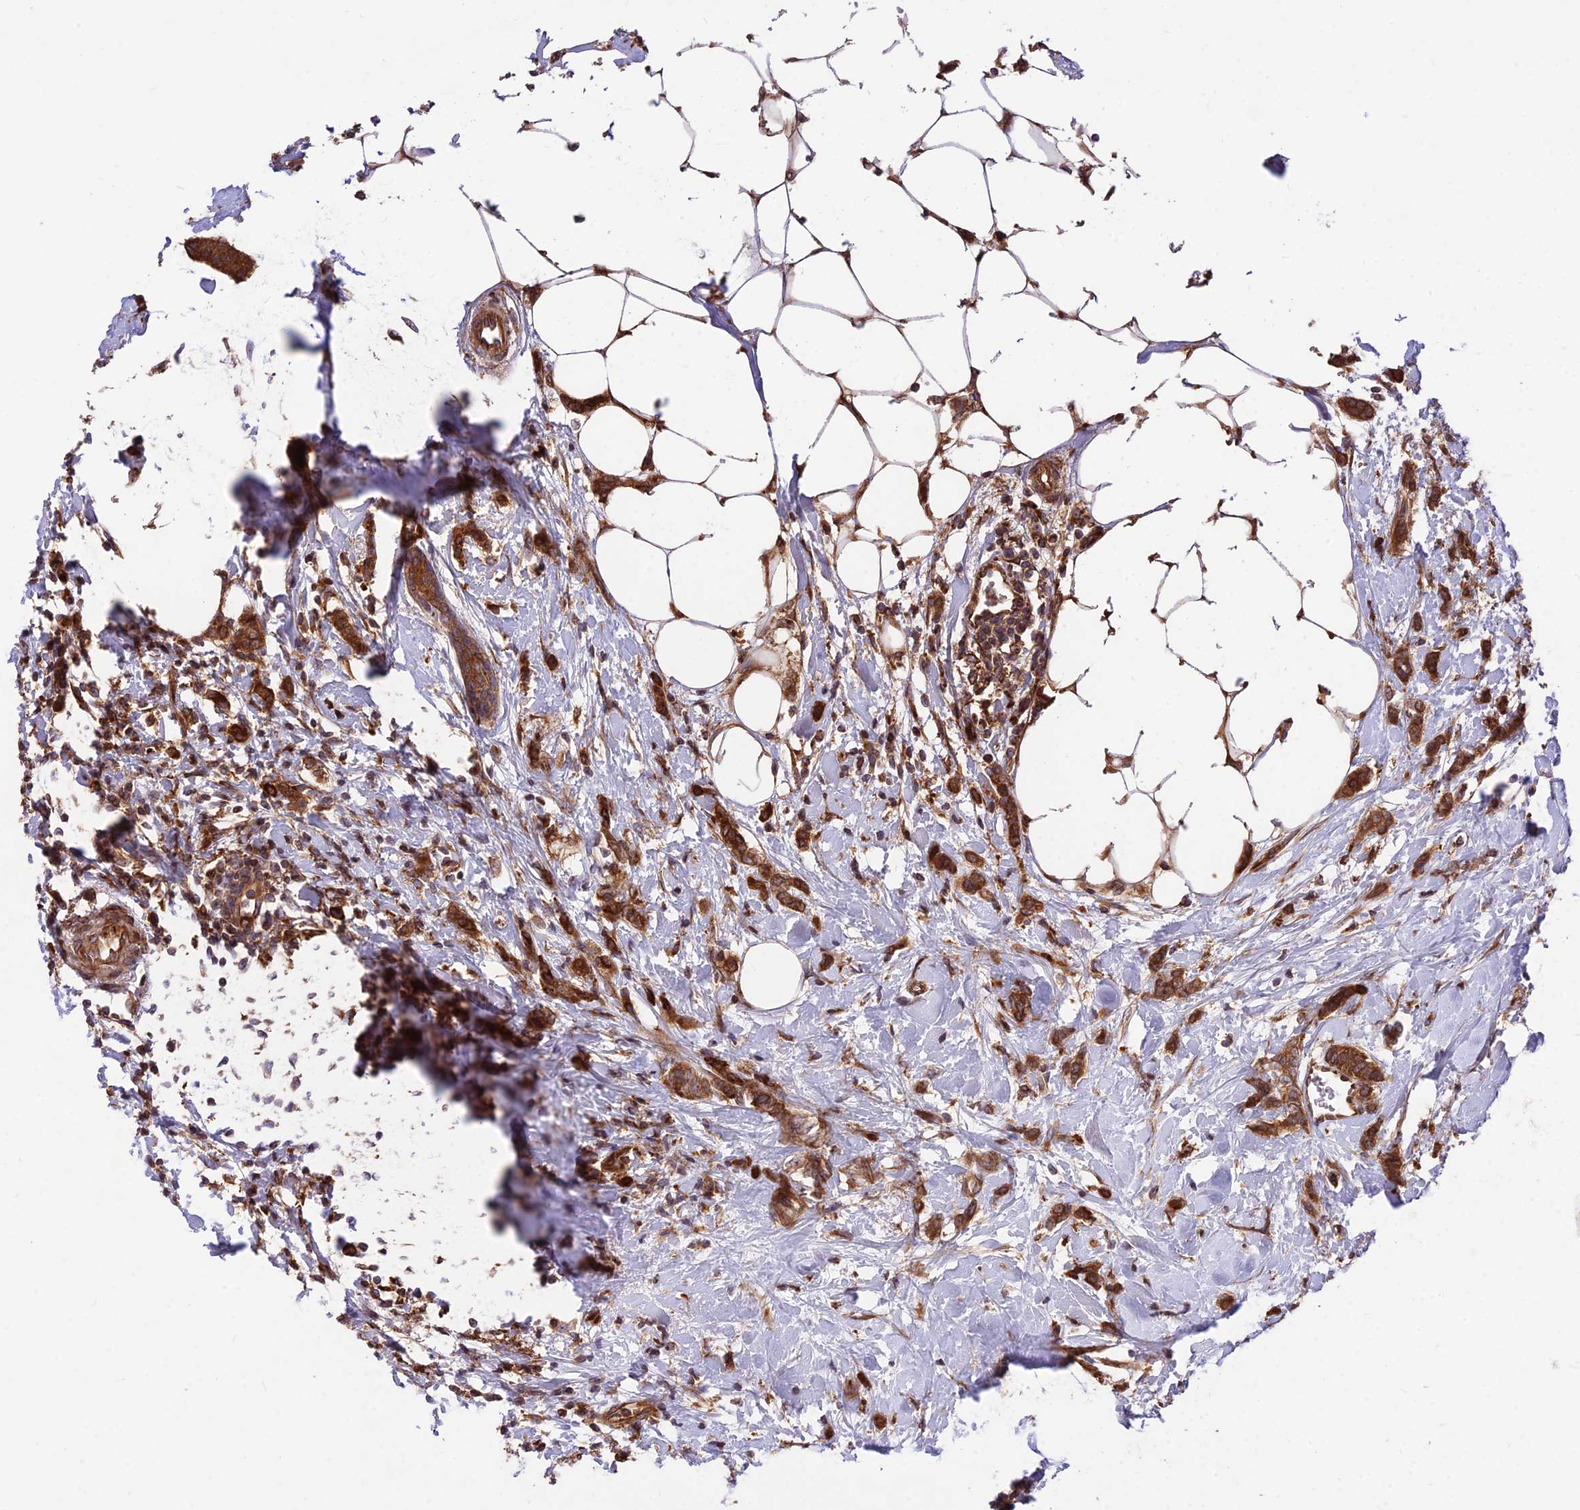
{"staining": {"intensity": "strong", "quantity": ">75%", "location": "cytoplasmic/membranous"}, "tissue": "breast cancer", "cell_type": "Tumor cells", "image_type": "cancer", "snomed": [{"axis": "morphology", "description": "Duct carcinoma"}, {"axis": "topography", "description": "Breast"}], "caption": "A high-resolution image shows IHC staining of invasive ductal carcinoma (breast), which exhibits strong cytoplasmic/membranous expression in approximately >75% of tumor cells.", "gene": "ROCK1", "patient": {"sex": "female", "age": 72}}